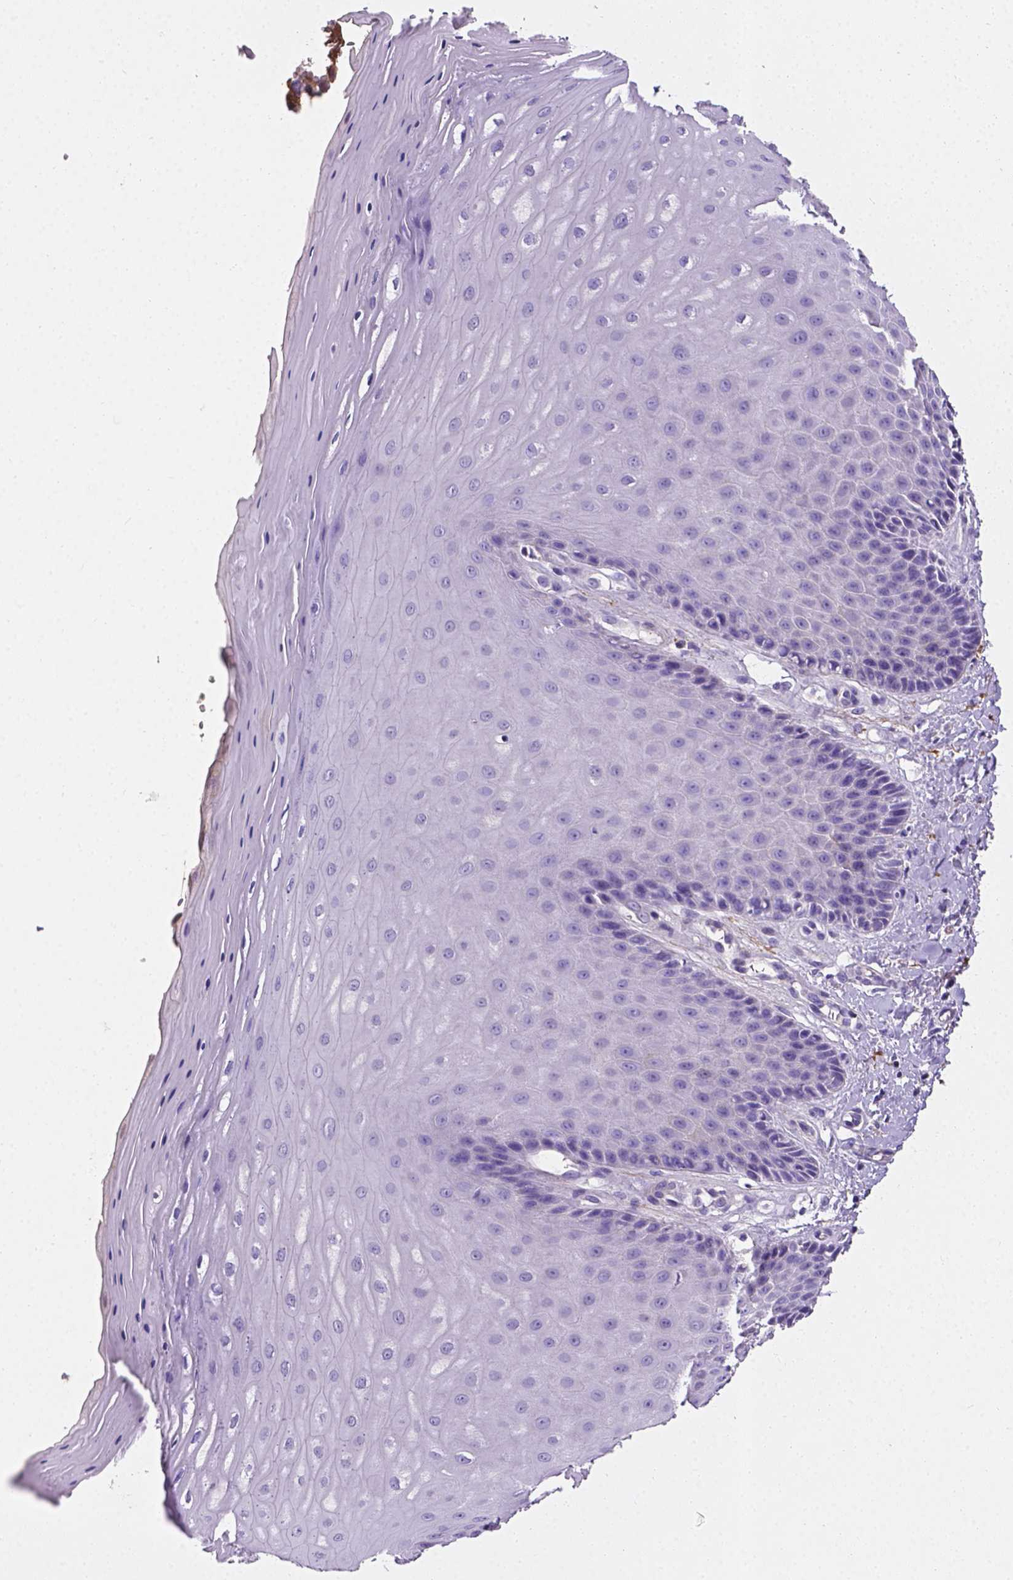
{"staining": {"intensity": "negative", "quantity": "none", "location": "none"}, "tissue": "vagina", "cell_type": "Squamous epithelial cells", "image_type": "normal", "snomed": [{"axis": "morphology", "description": "Normal tissue, NOS"}, {"axis": "topography", "description": "Vagina"}], "caption": "Histopathology image shows no protein staining in squamous epithelial cells of unremarkable vagina.", "gene": "APOE", "patient": {"sex": "female", "age": 83}}